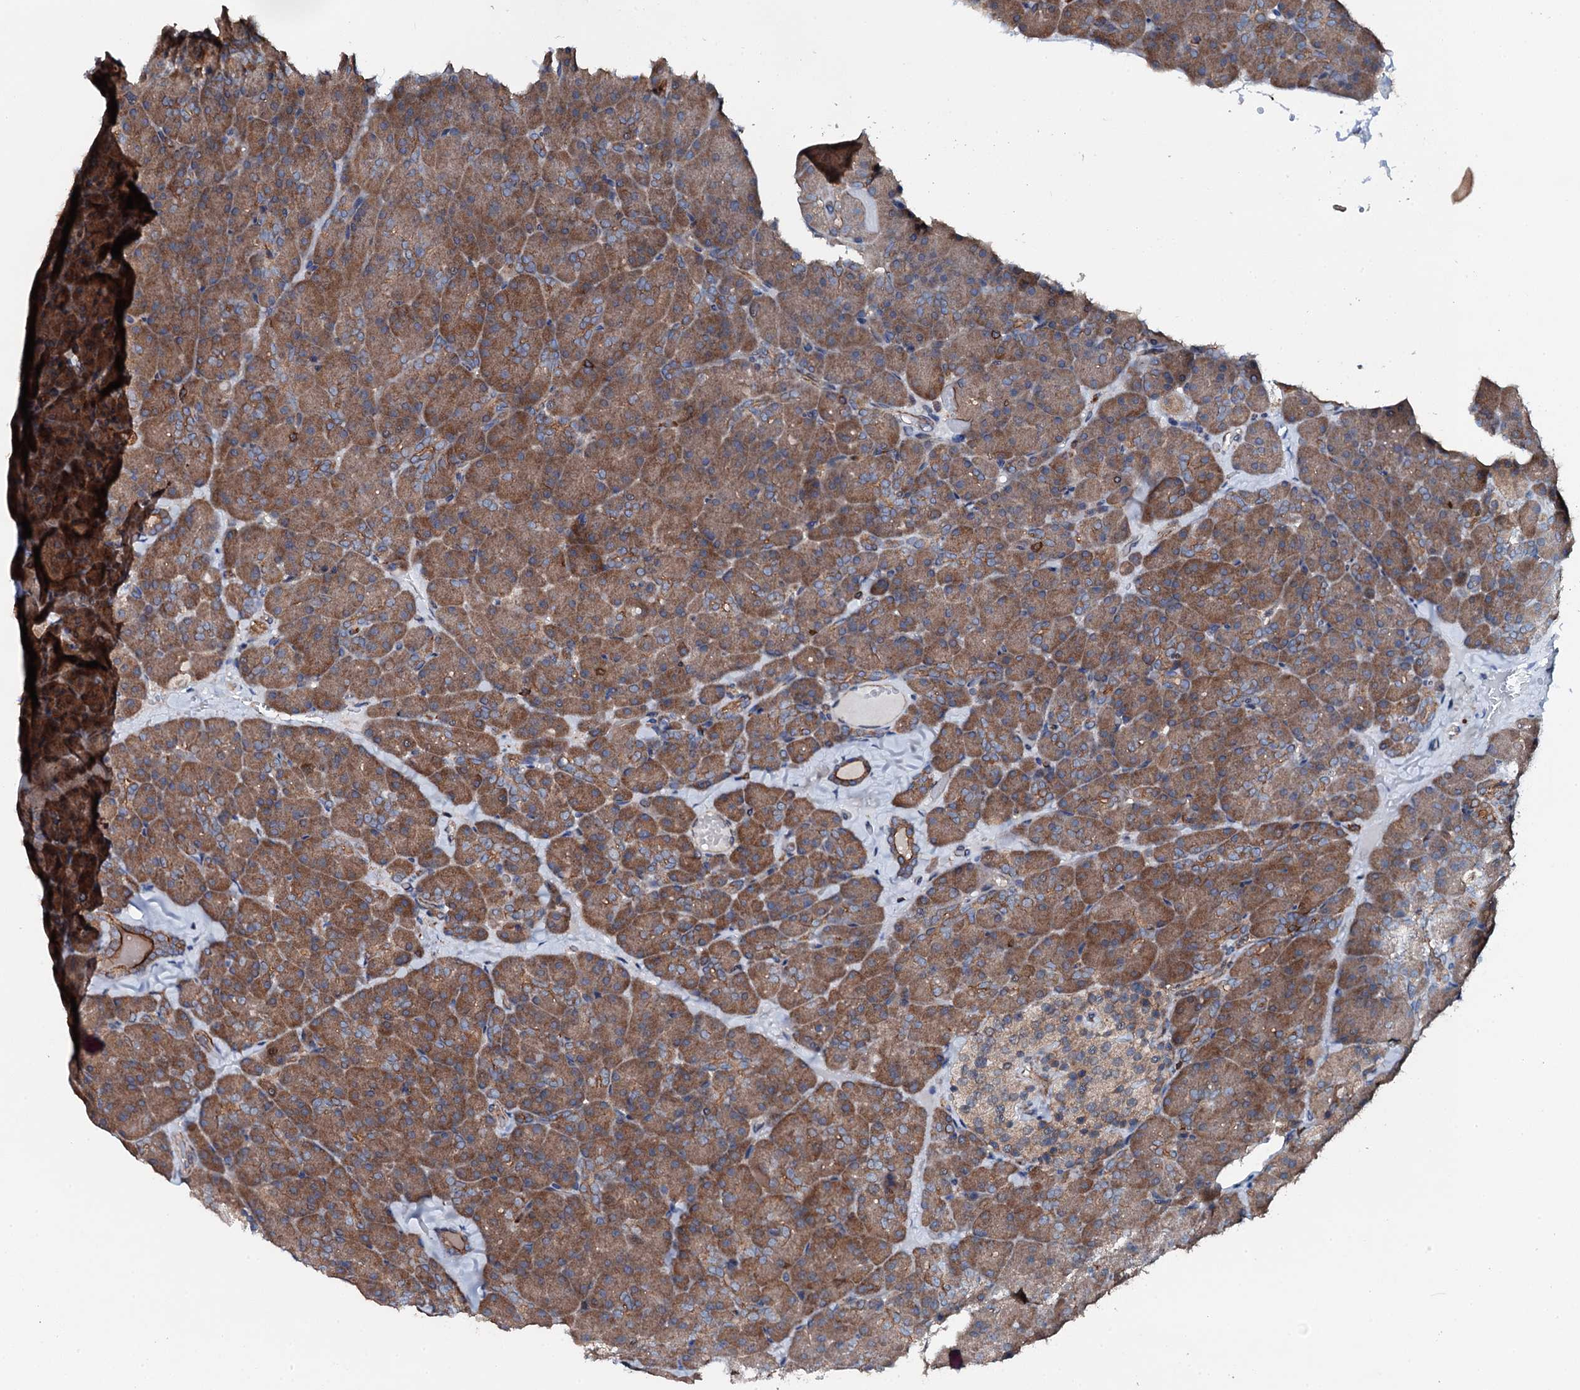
{"staining": {"intensity": "moderate", "quantity": ">75%", "location": "cytoplasmic/membranous"}, "tissue": "pancreas", "cell_type": "Exocrine glandular cells", "image_type": "normal", "snomed": [{"axis": "morphology", "description": "Normal tissue, NOS"}, {"axis": "topography", "description": "Pancreas"}], "caption": "Pancreas stained with DAB IHC exhibits medium levels of moderate cytoplasmic/membranous staining in about >75% of exocrine glandular cells.", "gene": "EDC4", "patient": {"sex": "male", "age": 36}}